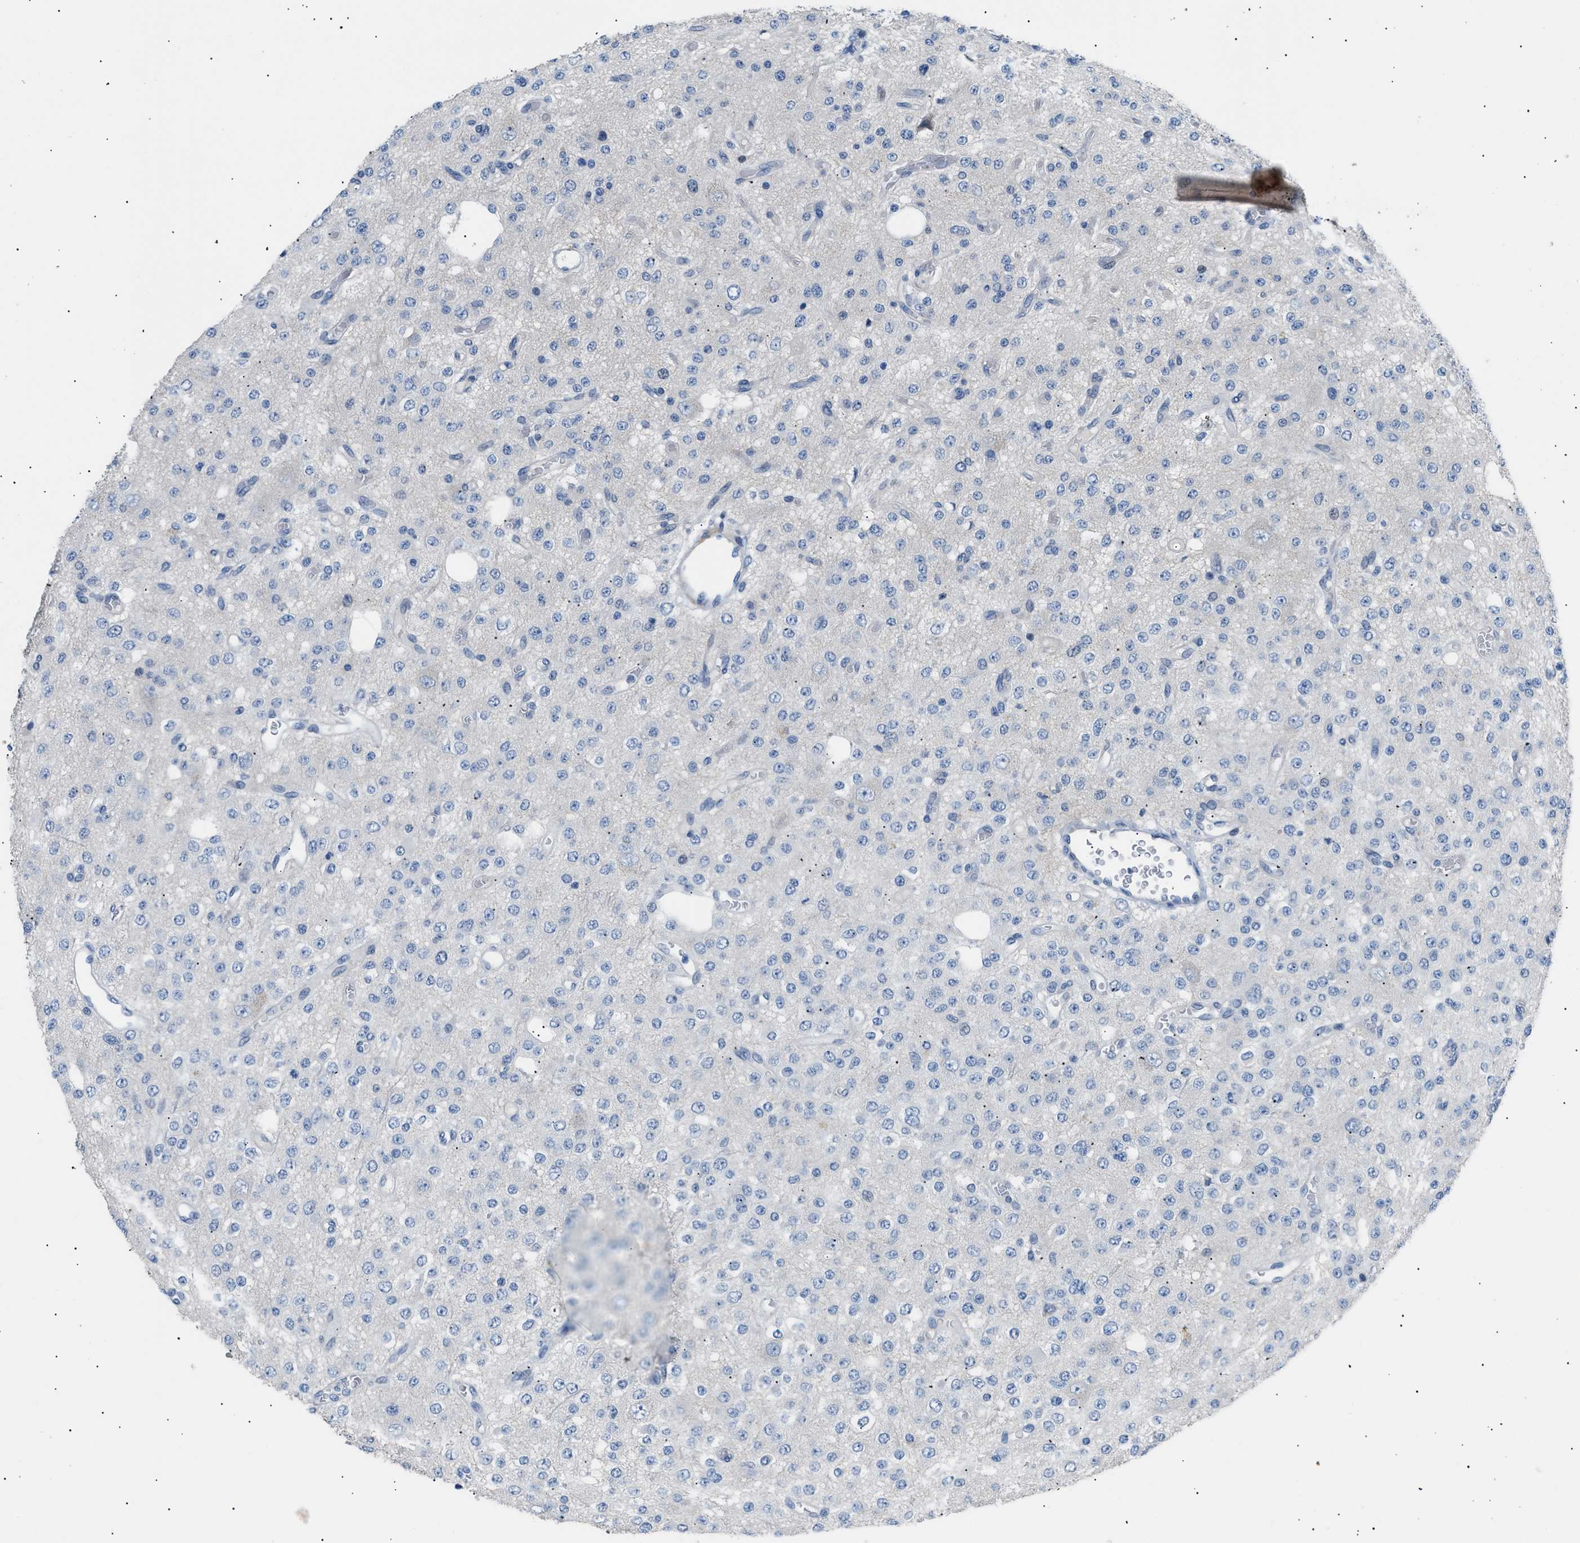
{"staining": {"intensity": "negative", "quantity": "none", "location": "none"}, "tissue": "glioma", "cell_type": "Tumor cells", "image_type": "cancer", "snomed": [{"axis": "morphology", "description": "Glioma, malignant, Low grade"}, {"axis": "topography", "description": "Brain"}], "caption": "The histopathology image shows no staining of tumor cells in glioma.", "gene": "ICA1", "patient": {"sex": "male", "age": 38}}